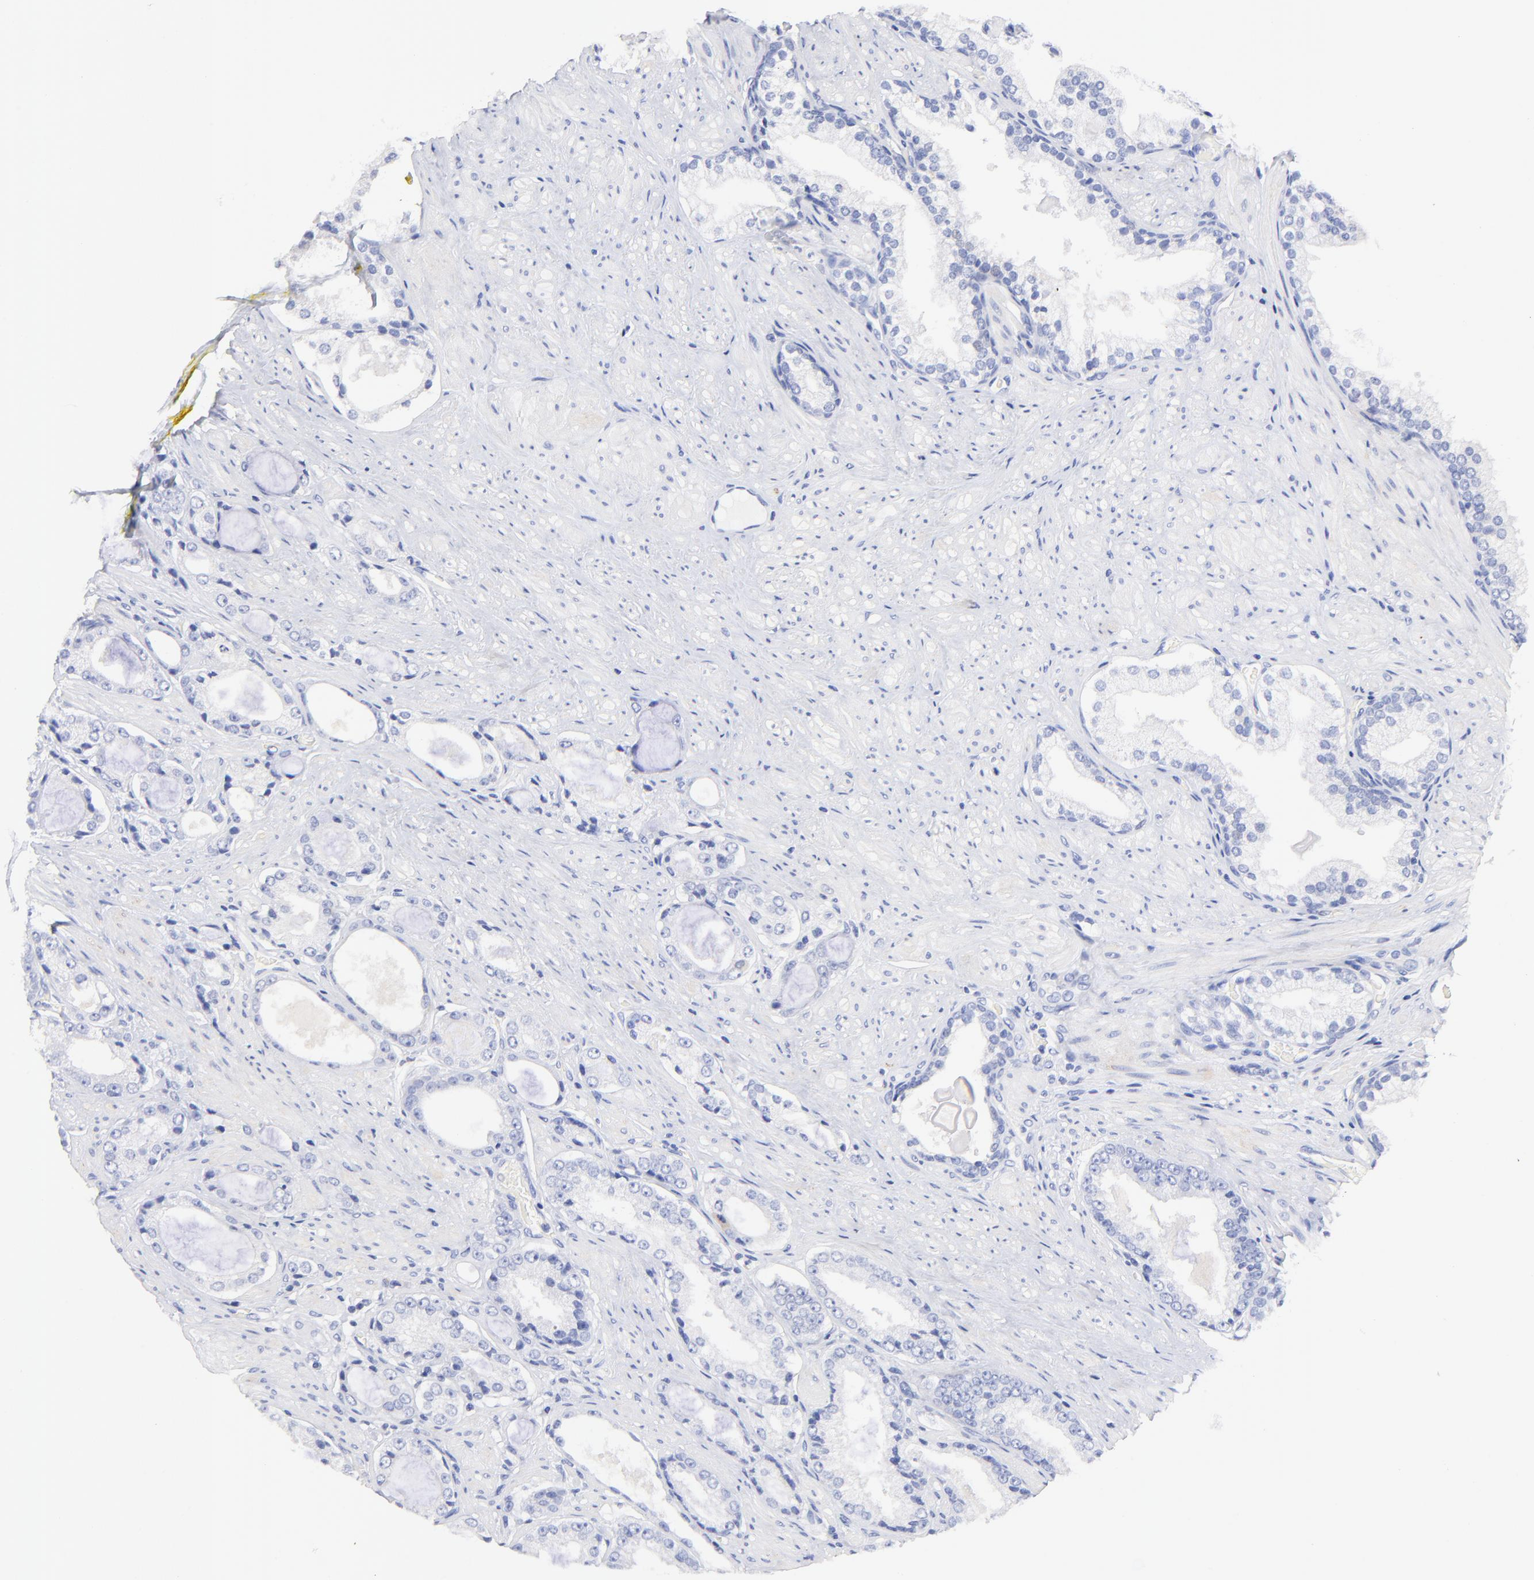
{"staining": {"intensity": "negative", "quantity": "none", "location": "none"}, "tissue": "prostate cancer", "cell_type": "Tumor cells", "image_type": "cancer", "snomed": [{"axis": "morphology", "description": "Adenocarcinoma, Medium grade"}, {"axis": "topography", "description": "Prostate"}], "caption": "This is an immunohistochemistry micrograph of human prostate adenocarcinoma (medium-grade). There is no staining in tumor cells.", "gene": "HORMAD2", "patient": {"sex": "male", "age": 60}}